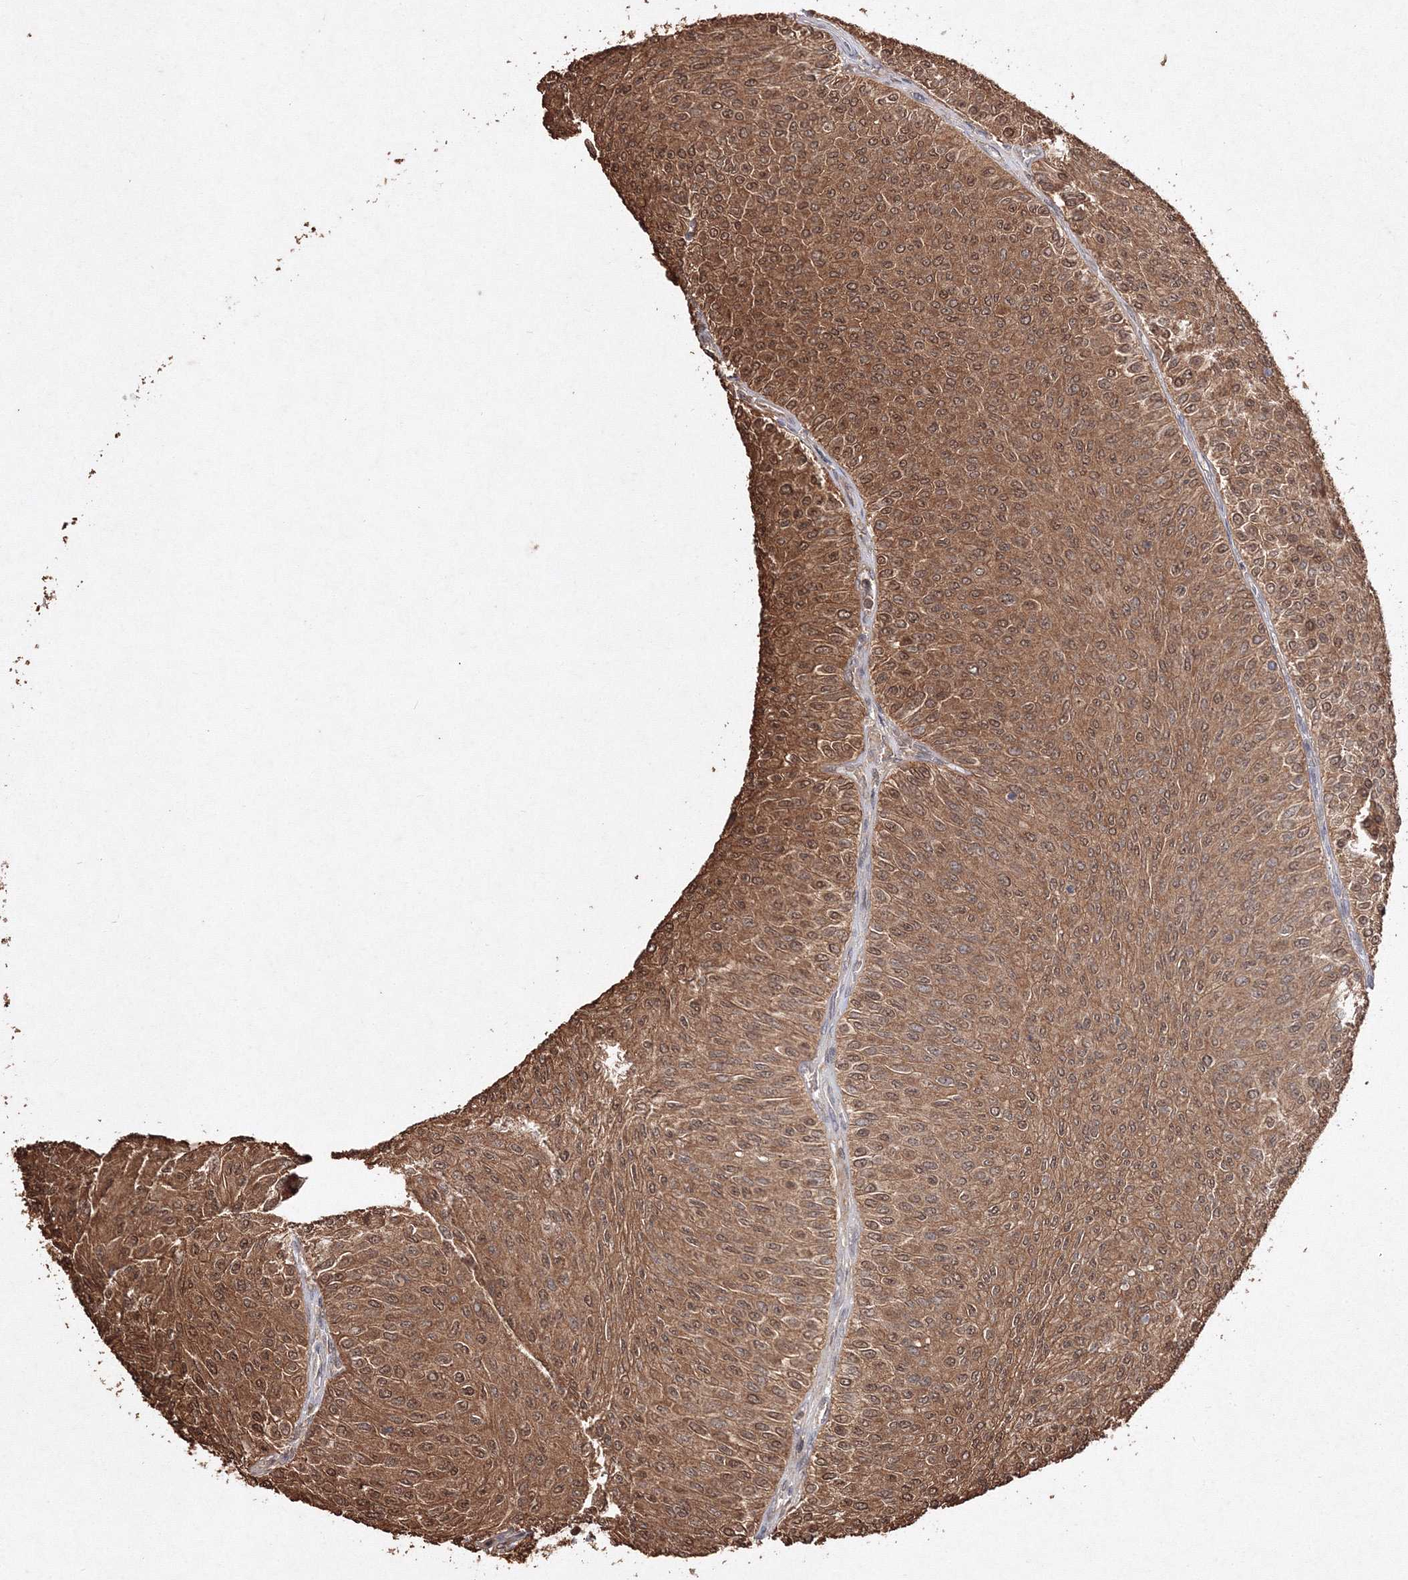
{"staining": {"intensity": "moderate", "quantity": ">75%", "location": "cytoplasmic/membranous,nuclear"}, "tissue": "urothelial cancer", "cell_type": "Tumor cells", "image_type": "cancer", "snomed": [{"axis": "morphology", "description": "Urothelial carcinoma, Low grade"}, {"axis": "topography", "description": "Urinary bladder"}], "caption": "This is a photomicrograph of immunohistochemistry (IHC) staining of urothelial cancer, which shows moderate staining in the cytoplasmic/membranous and nuclear of tumor cells.", "gene": "S100A11", "patient": {"sex": "male", "age": 78}}